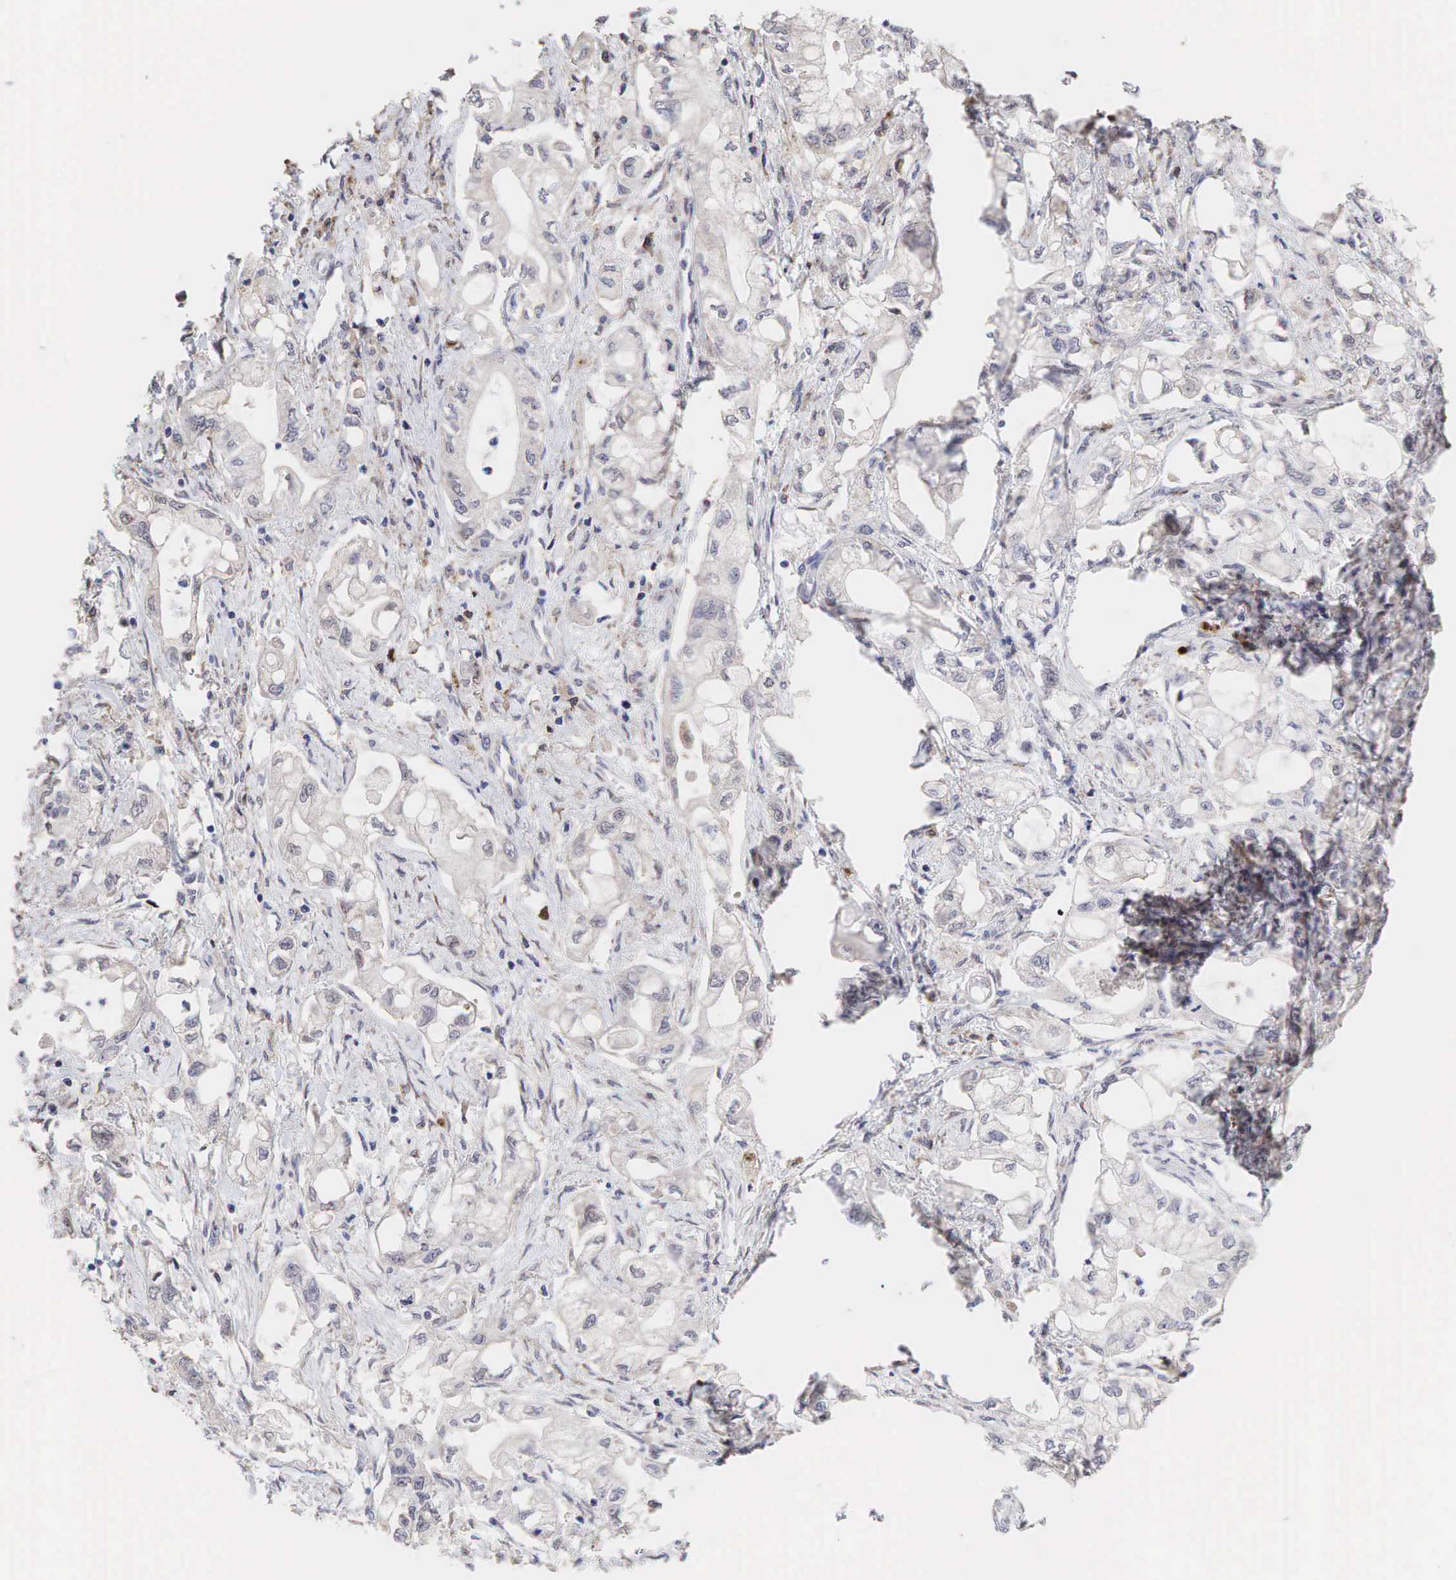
{"staining": {"intensity": "weak", "quantity": ">75%", "location": "cytoplasmic/membranous"}, "tissue": "pancreatic cancer", "cell_type": "Tumor cells", "image_type": "cancer", "snomed": [{"axis": "morphology", "description": "Adenocarcinoma, NOS"}, {"axis": "topography", "description": "Pancreas"}], "caption": "Immunohistochemical staining of pancreatic cancer (adenocarcinoma) exhibits weak cytoplasmic/membranous protein staining in approximately >75% of tumor cells.", "gene": "DKC1", "patient": {"sex": "male", "age": 79}}